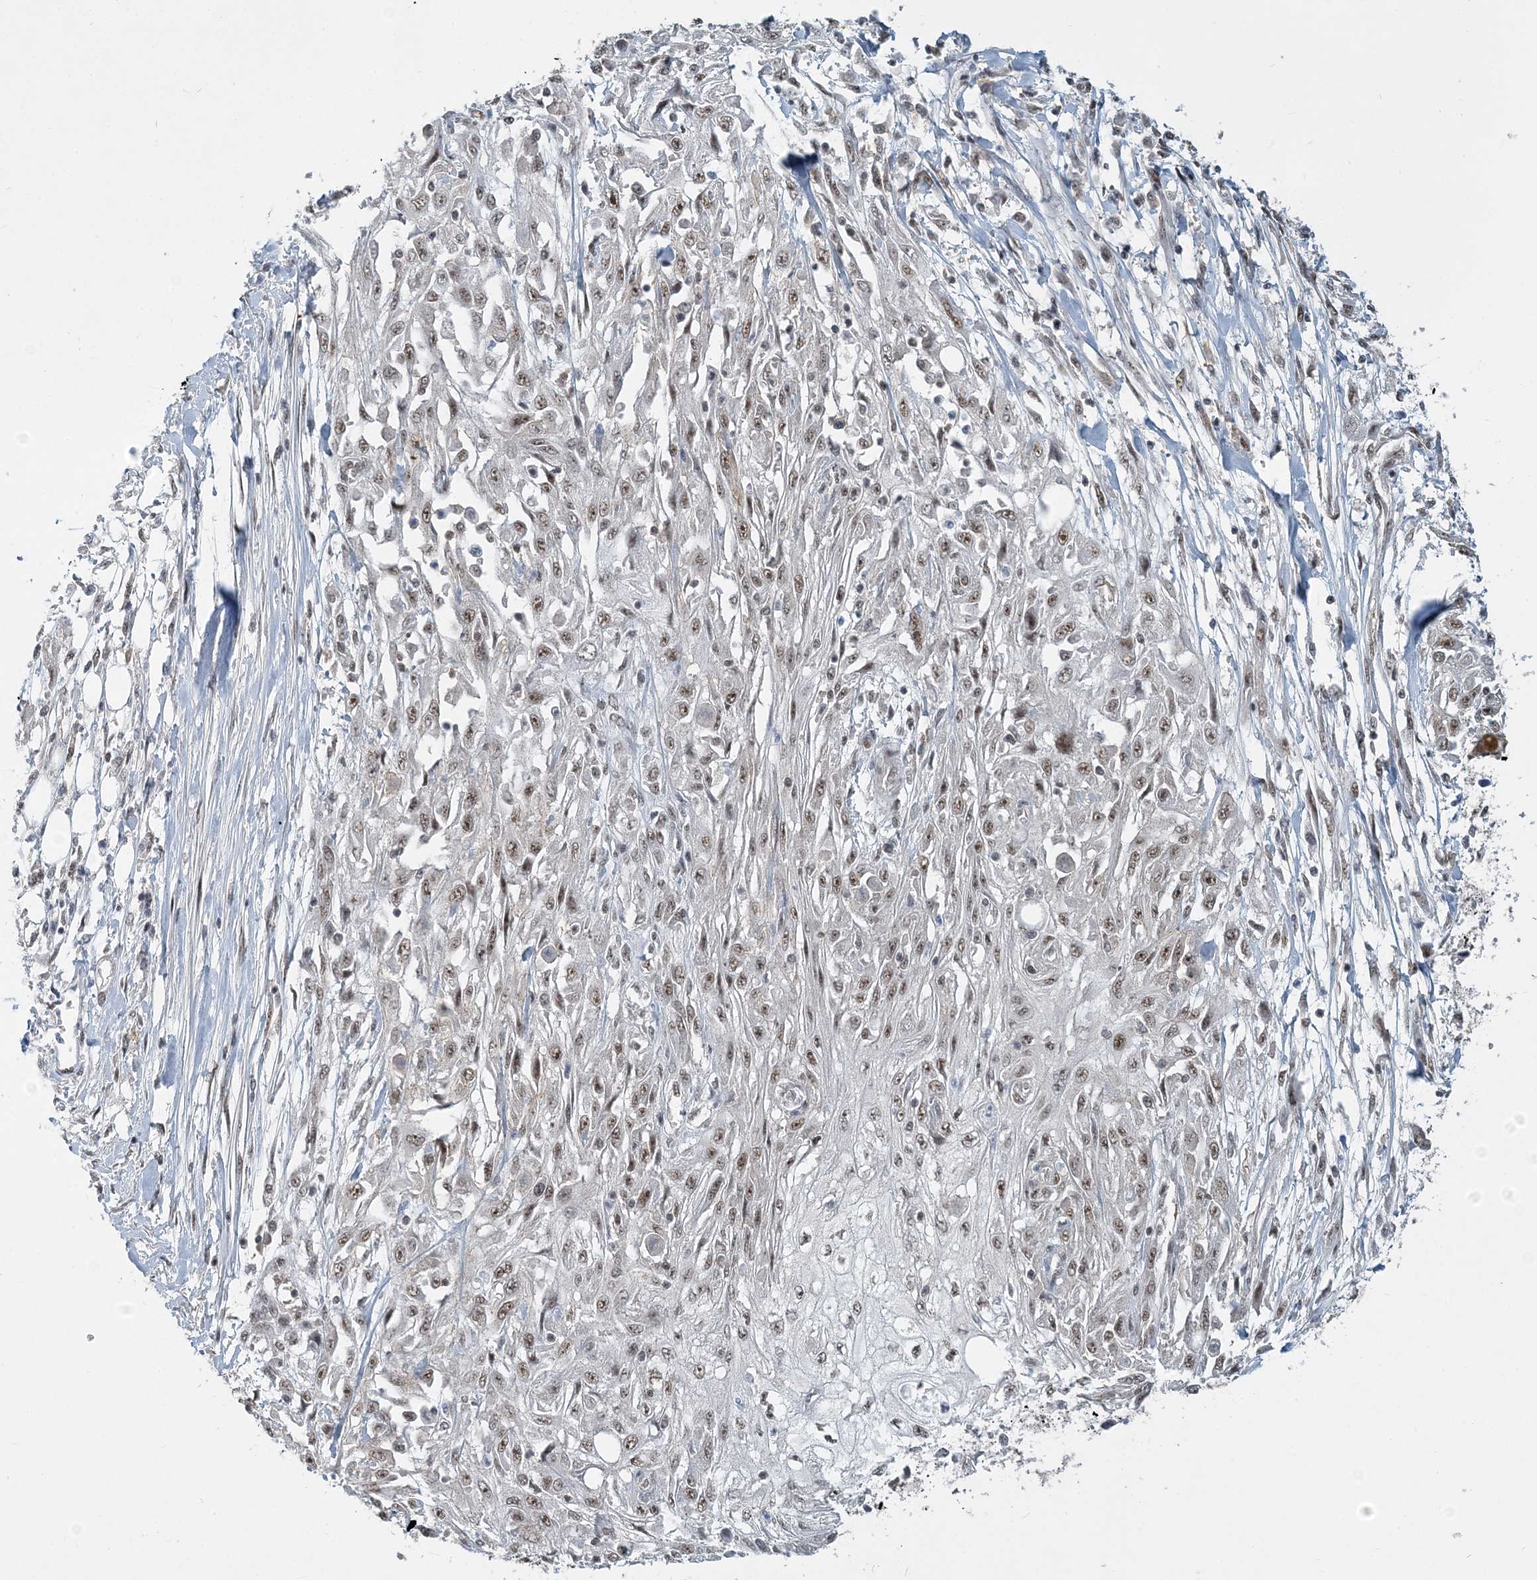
{"staining": {"intensity": "moderate", "quantity": "25%-75%", "location": "nuclear"}, "tissue": "skin cancer", "cell_type": "Tumor cells", "image_type": "cancer", "snomed": [{"axis": "morphology", "description": "Squamous cell carcinoma, NOS"}, {"axis": "morphology", "description": "Squamous cell carcinoma, metastatic, NOS"}, {"axis": "topography", "description": "Skin"}, {"axis": "topography", "description": "Lymph node"}], "caption": "This histopathology image exhibits IHC staining of skin metastatic squamous cell carcinoma, with medium moderate nuclear expression in approximately 25%-75% of tumor cells.", "gene": "PLRG1", "patient": {"sex": "male", "age": 75}}